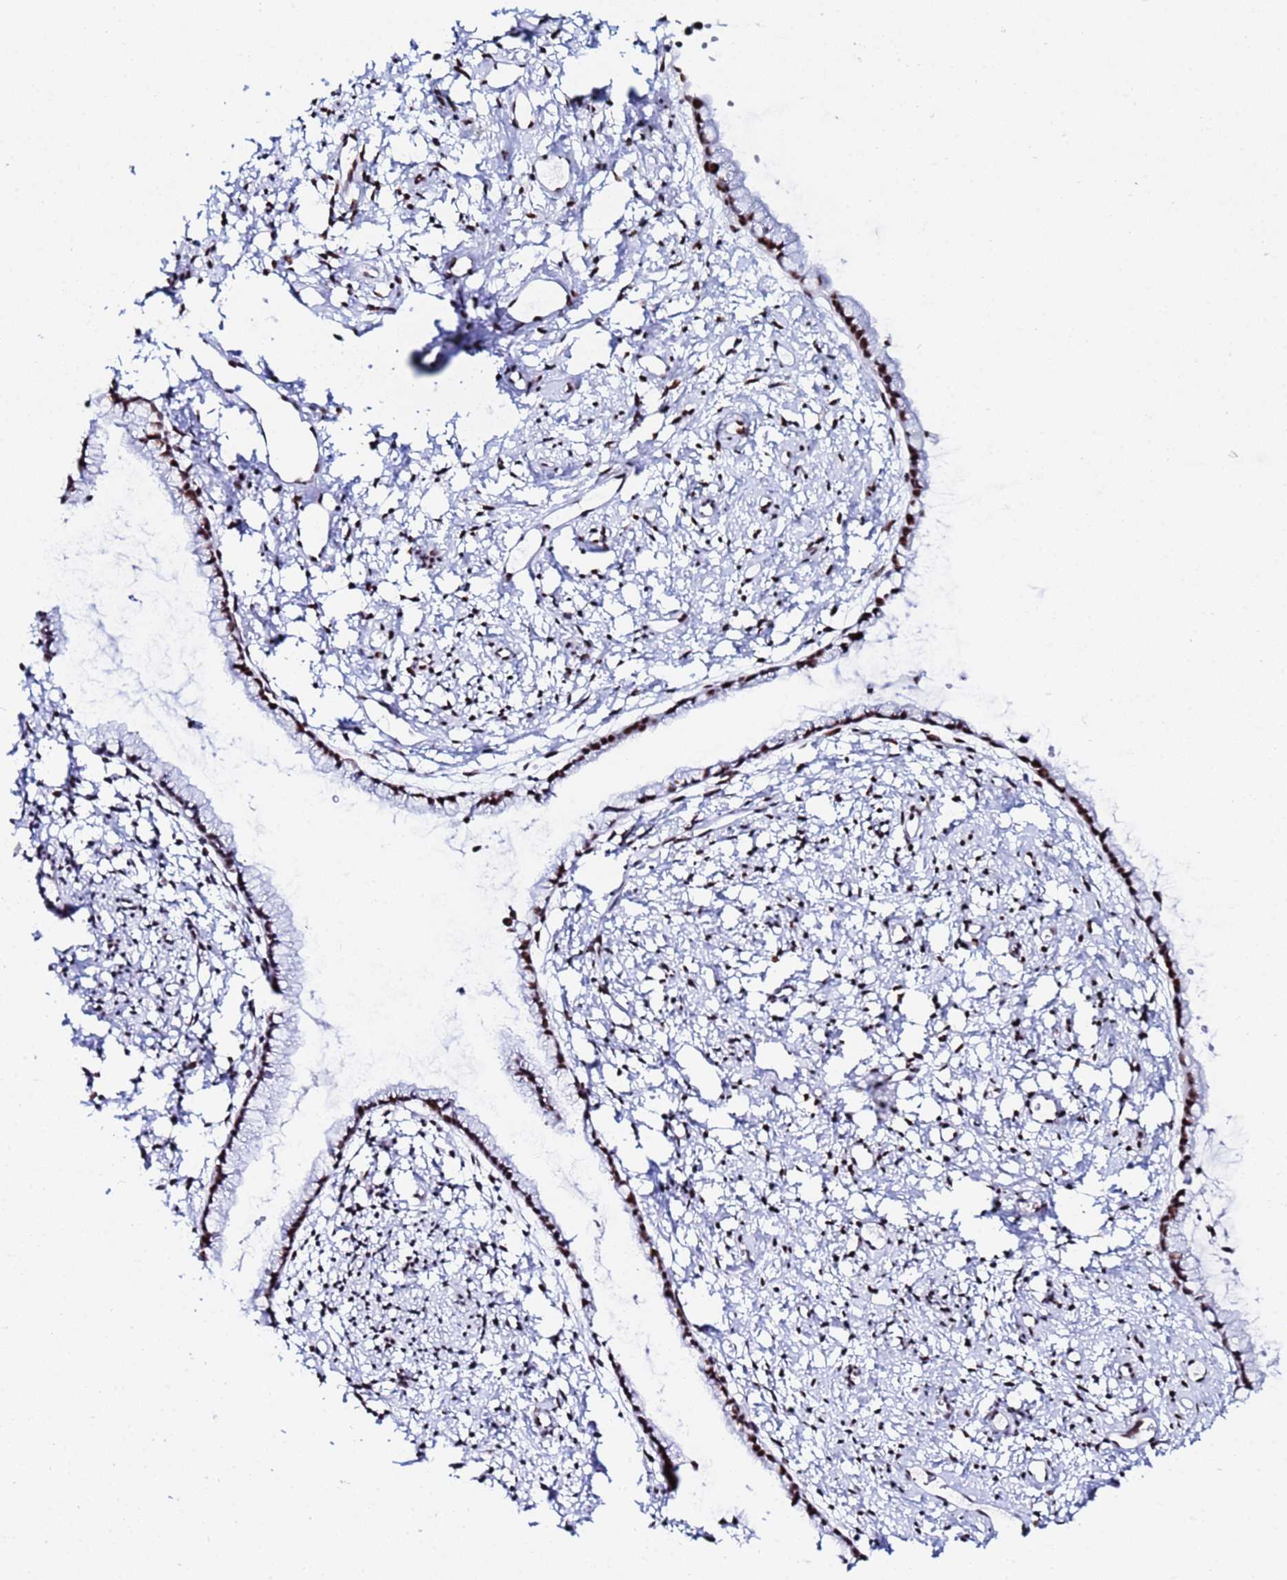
{"staining": {"intensity": "strong", "quantity": ">75%", "location": "nuclear"}, "tissue": "cervix", "cell_type": "Glandular cells", "image_type": "normal", "snomed": [{"axis": "morphology", "description": "Normal tissue, NOS"}, {"axis": "topography", "description": "Cervix"}], "caption": "Protein staining by immunohistochemistry demonstrates strong nuclear positivity in about >75% of glandular cells in normal cervix.", "gene": "SNRPA1", "patient": {"sex": "female", "age": 57}}